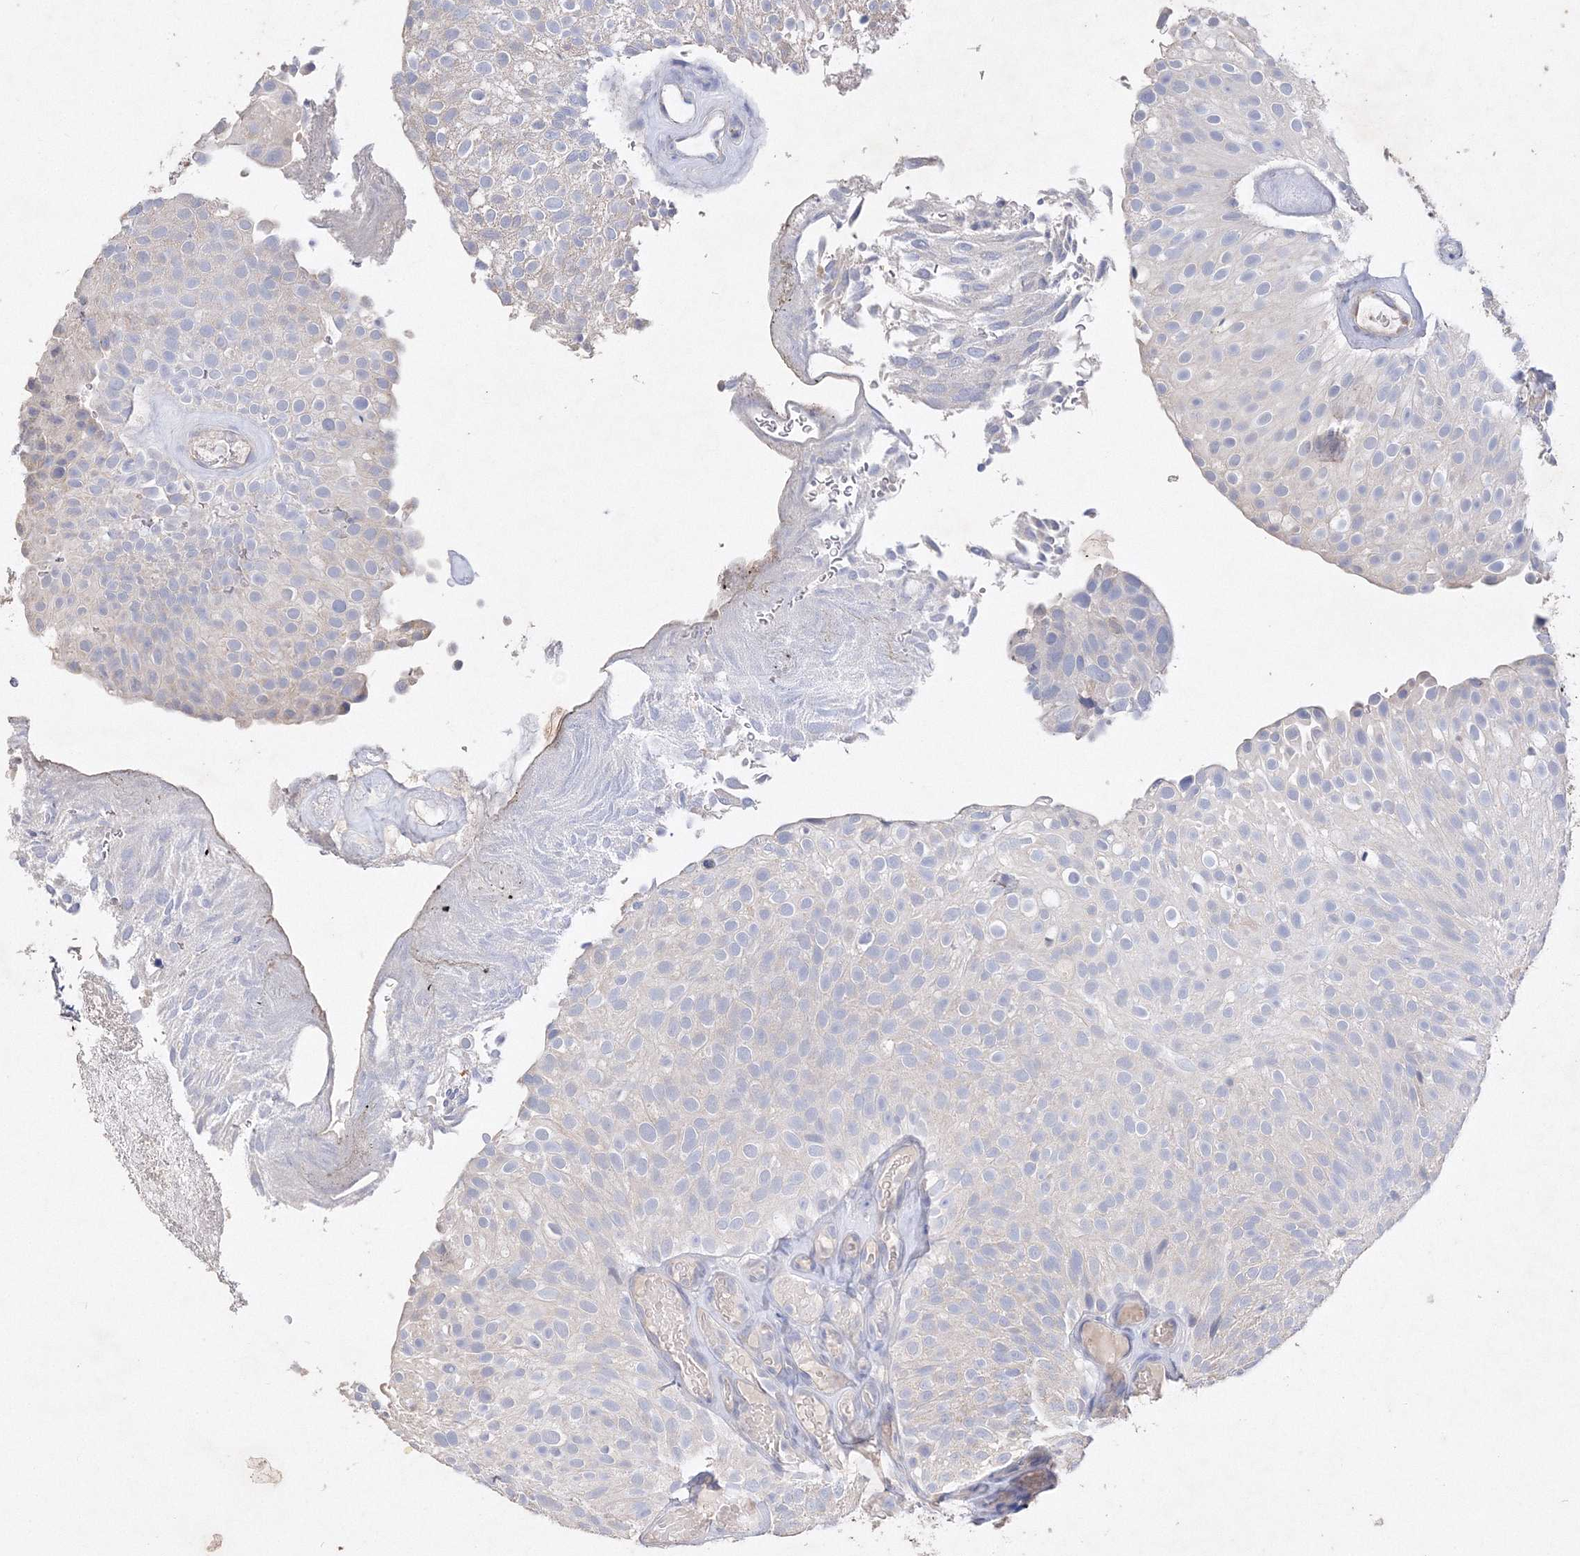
{"staining": {"intensity": "negative", "quantity": "none", "location": "none"}, "tissue": "urothelial cancer", "cell_type": "Tumor cells", "image_type": "cancer", "snomed": [{"axis": "morphology", "description": "Urothelial carcinoma, Low grade"}, {"axis": "topography", "description": "Urinary bladder"}], "caption": "Immunohistochemical staining of urothelial carcinoma (low-grade) demonstrates no significant staining in tumor cells.", "gene": "GLS", "patient": {"sex": "male", "age": 78}}